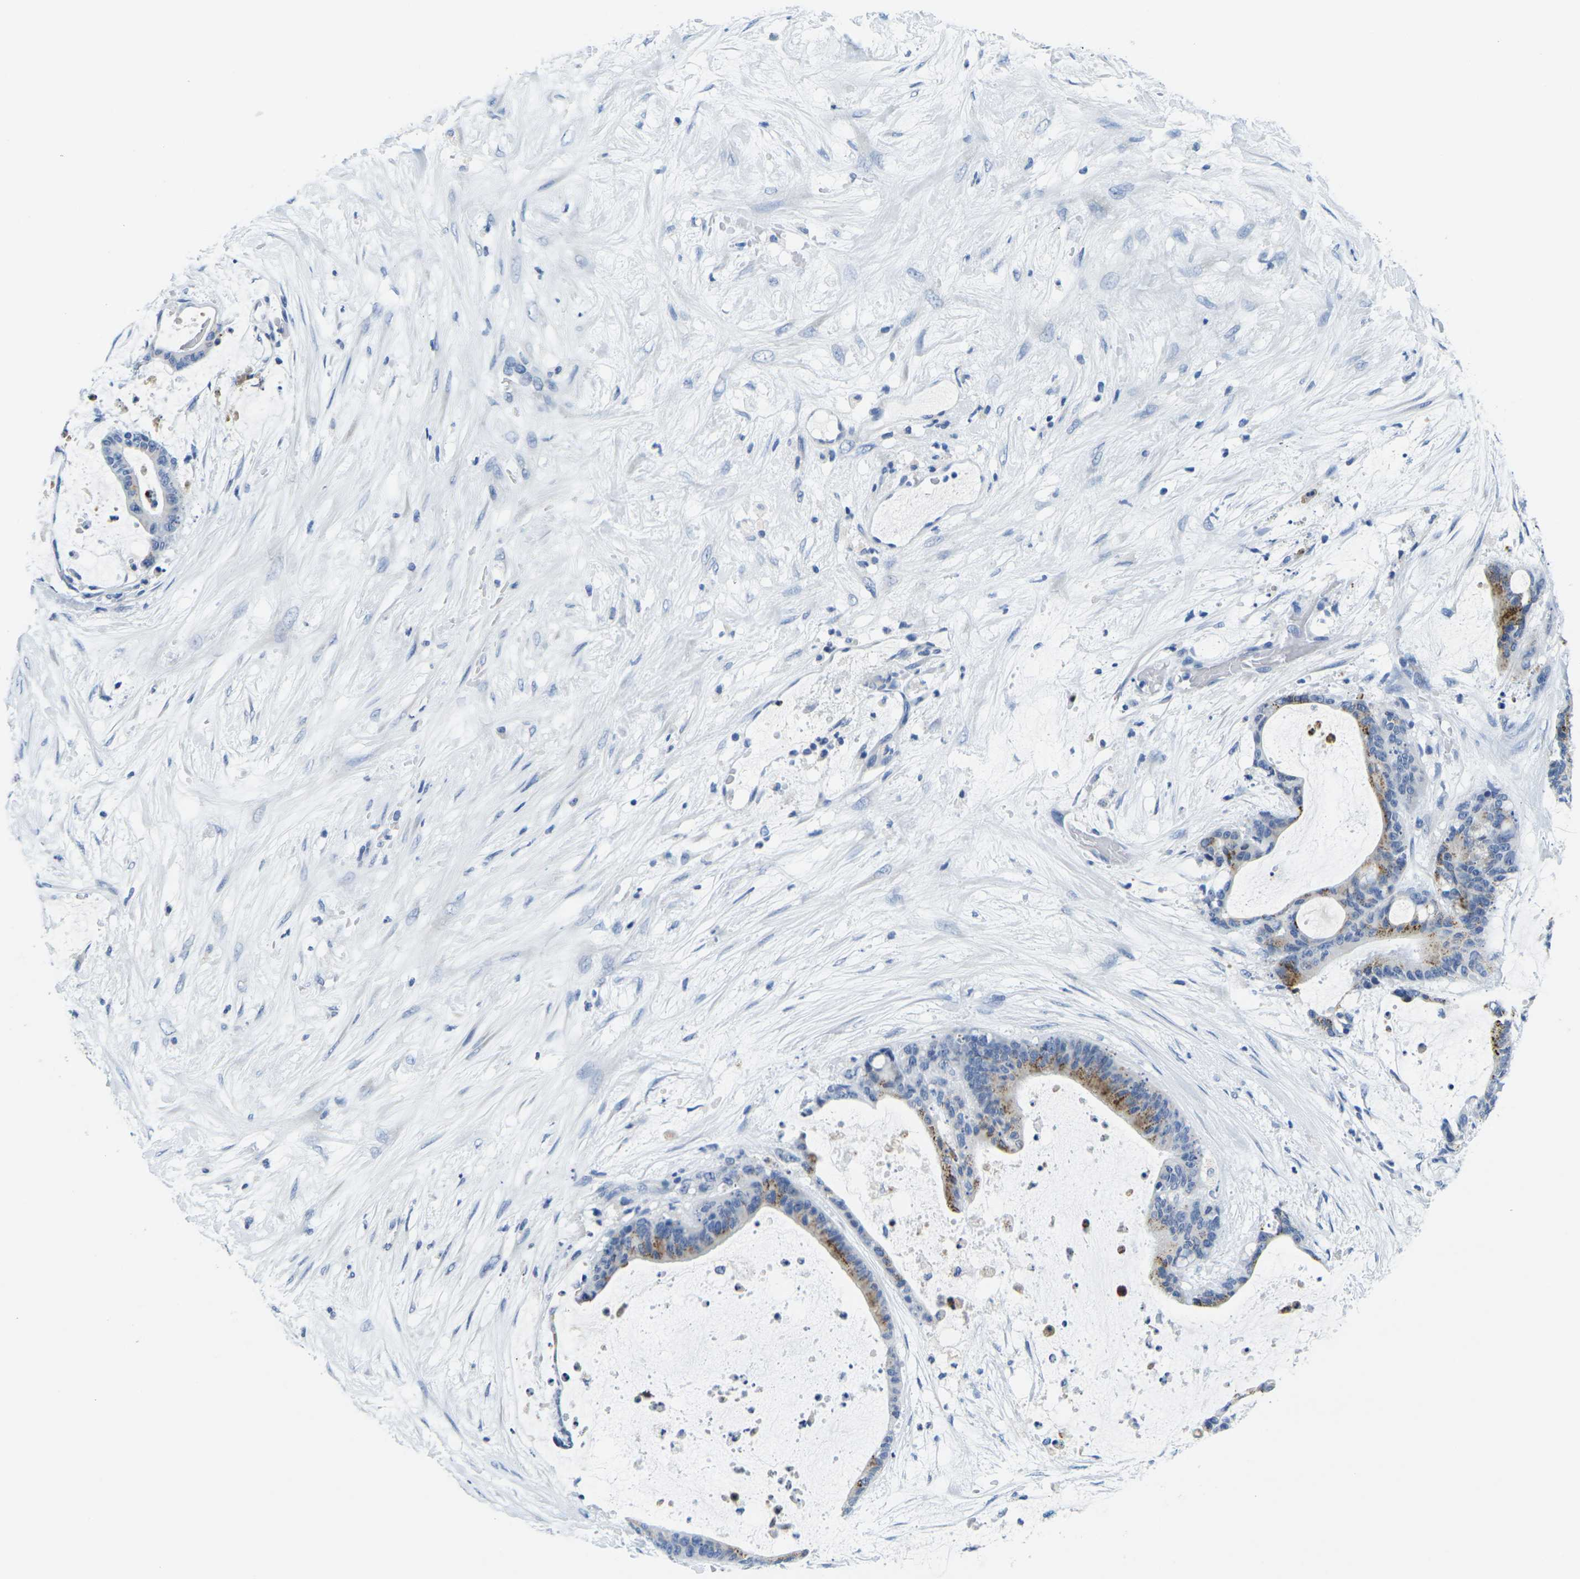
{"staining": {"intensity": "moderate", "quantity": "25%-75%", "location": "cytoplasmic/membranous"}, "tissue": "liver cancer", "cell_type": "Tumor cells", "image_type": "cancer", "snomed": [{"axis": "morphology", "description": "Cholangiocarcinoma"}, {"axis": "topography", "description": "Liver"}], "caption": "The immunohistochemical stain shows moderate cytoplasmic/membranous positivity in tumor cells of liver cancer tissue. The staining was performed using DAB (3,3'-diaminobenzidine) to visualize the protein expression in brown, while the nuclei were stained in blue with hematoxylin (Magnification: 20x).", "gene": "FAM3D", "patient": {"sex": "female", "age": 73}}